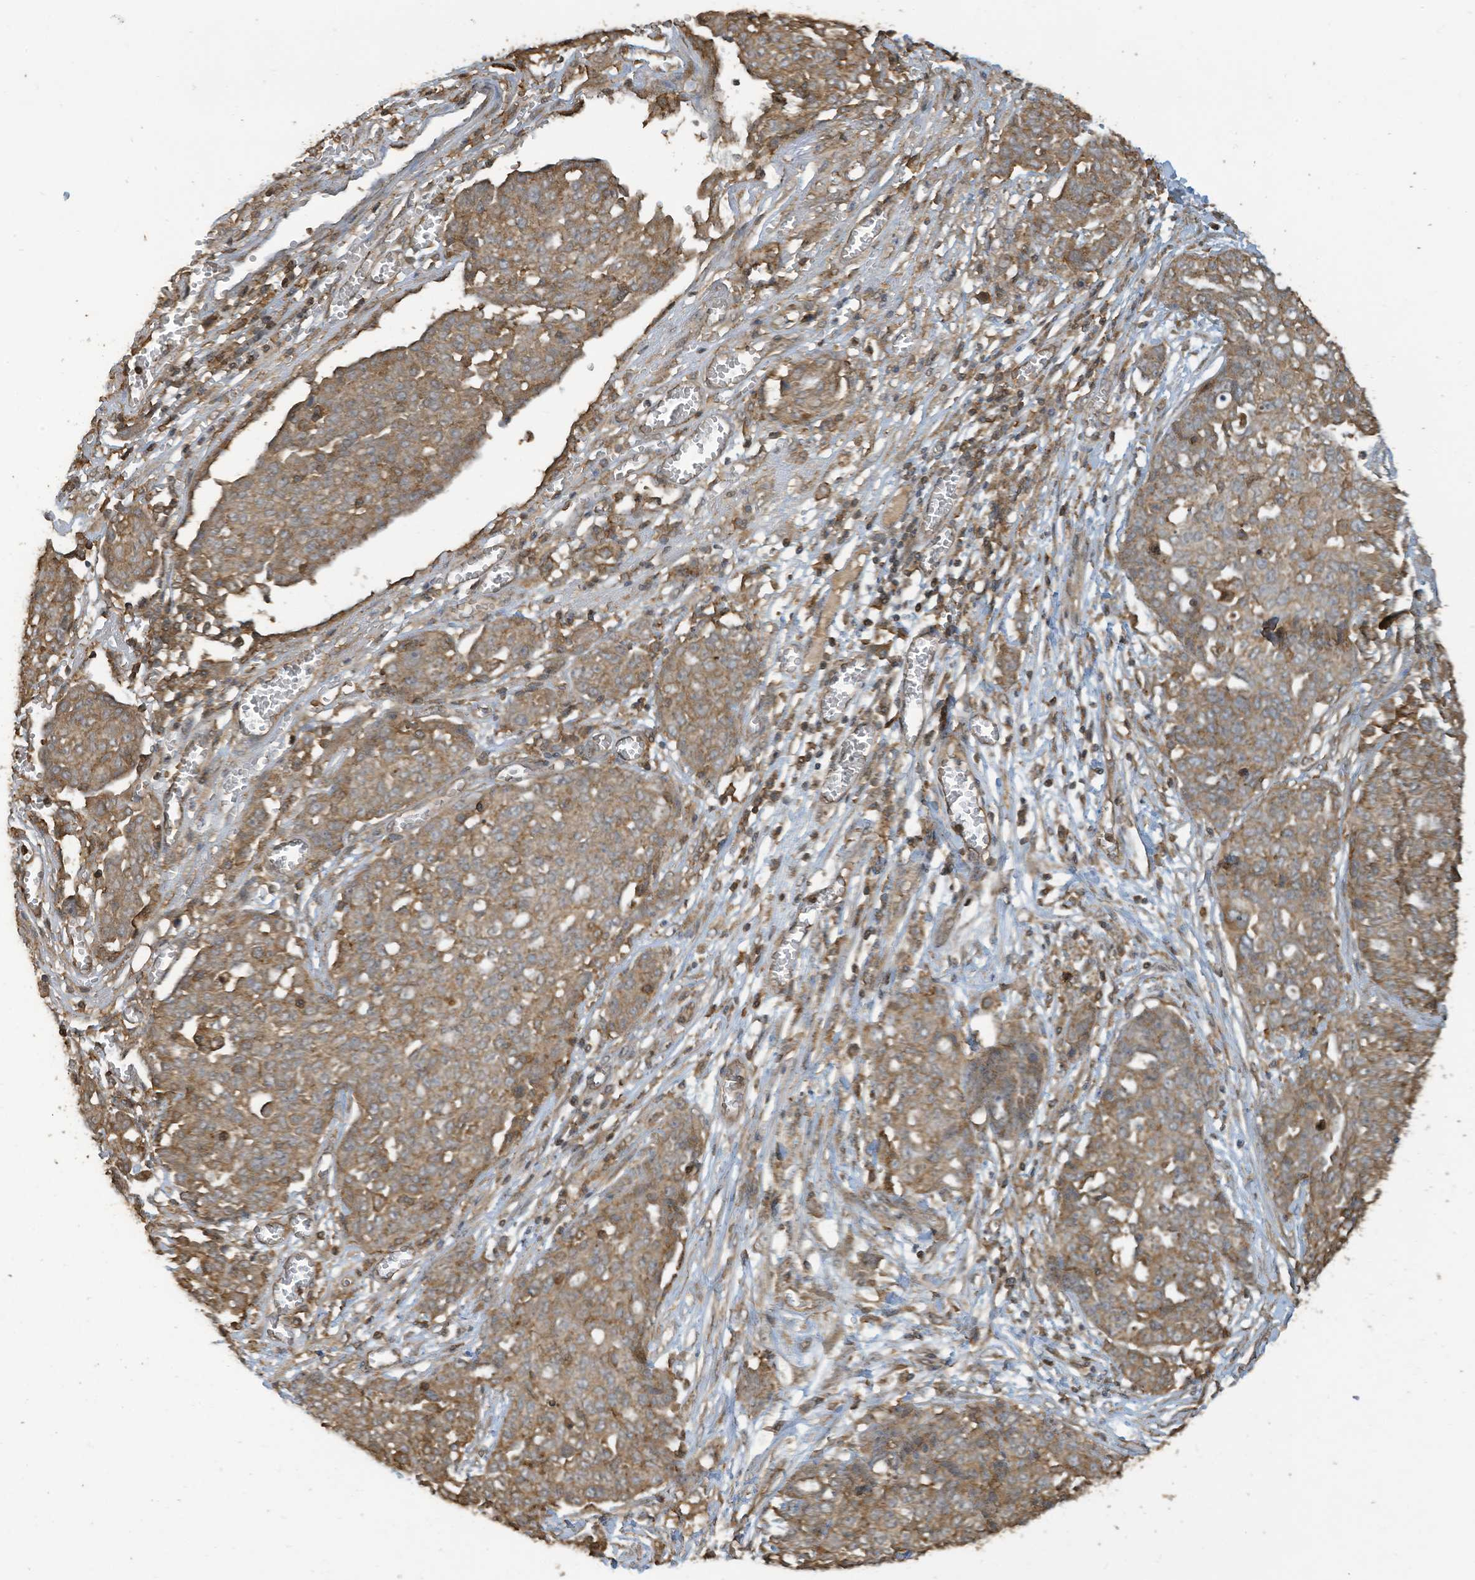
{"staining": {"intensity": "moderate", "quantity": ">75%", "location": "cytoplasmic/membranous"}, "tissue": "ovarian cancer", "cell_type": "Tumor cells", "image_type": "cancer", "snomed": [{"axis": "morphology", "description": "Cystadenocarcinoma, serous, NOS"}, {"axis": "topography", "description": "Soft tissue"}, {"axis": "topography", "description": "Ovary"}], "caption": "Protein positivity by IHC reveals moderate cytoplasmic/membranous staining in approximately >75% of tumor cells in serous cystadenocarcinoma (ovarian).", "gene": "COX10", "patient": {"sex": "female", "age": 57}}